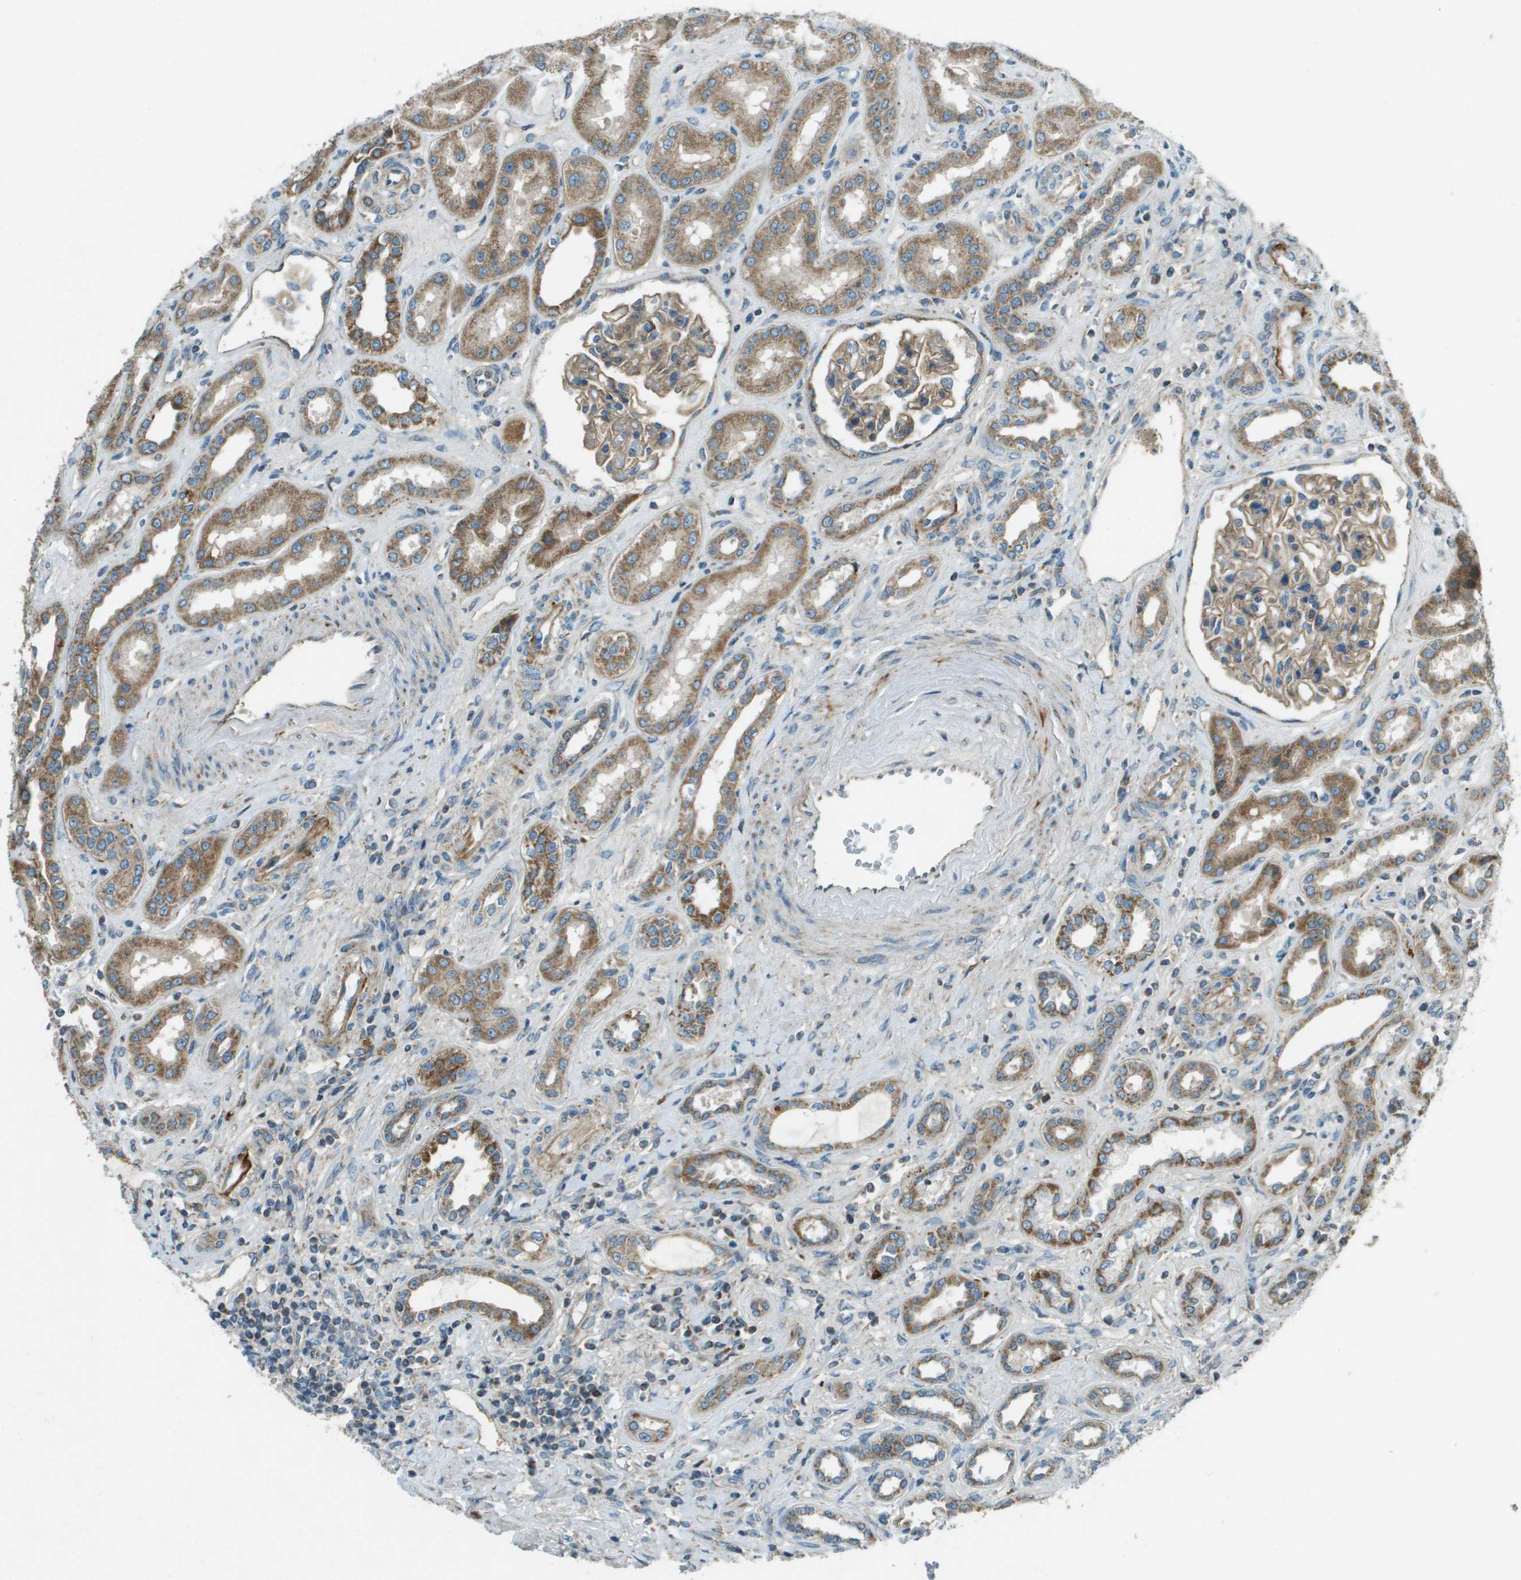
{"staining": {"intensity": "weak", "quantity": ">75%", "location": "cytoplasmic/membranous"}, "tissue": "kidney", "cell_type": "Cells in glomeruli", "image_type": "normal", "snomed": [{"axis": "morphology", "description": "Normal tissue, NOS"}, {"axis": "topography", "description": "Kidney"}], "caption": "DAB (3,3'-diaminobenzidine) immunohistochemical staining of normal kidney reveals weak cytoplasmic/membranous protein staining in approximately >75% of cells in glomeruli.", "gene": "MIGA1", "patient": {"sex": "male", "age": 59}}